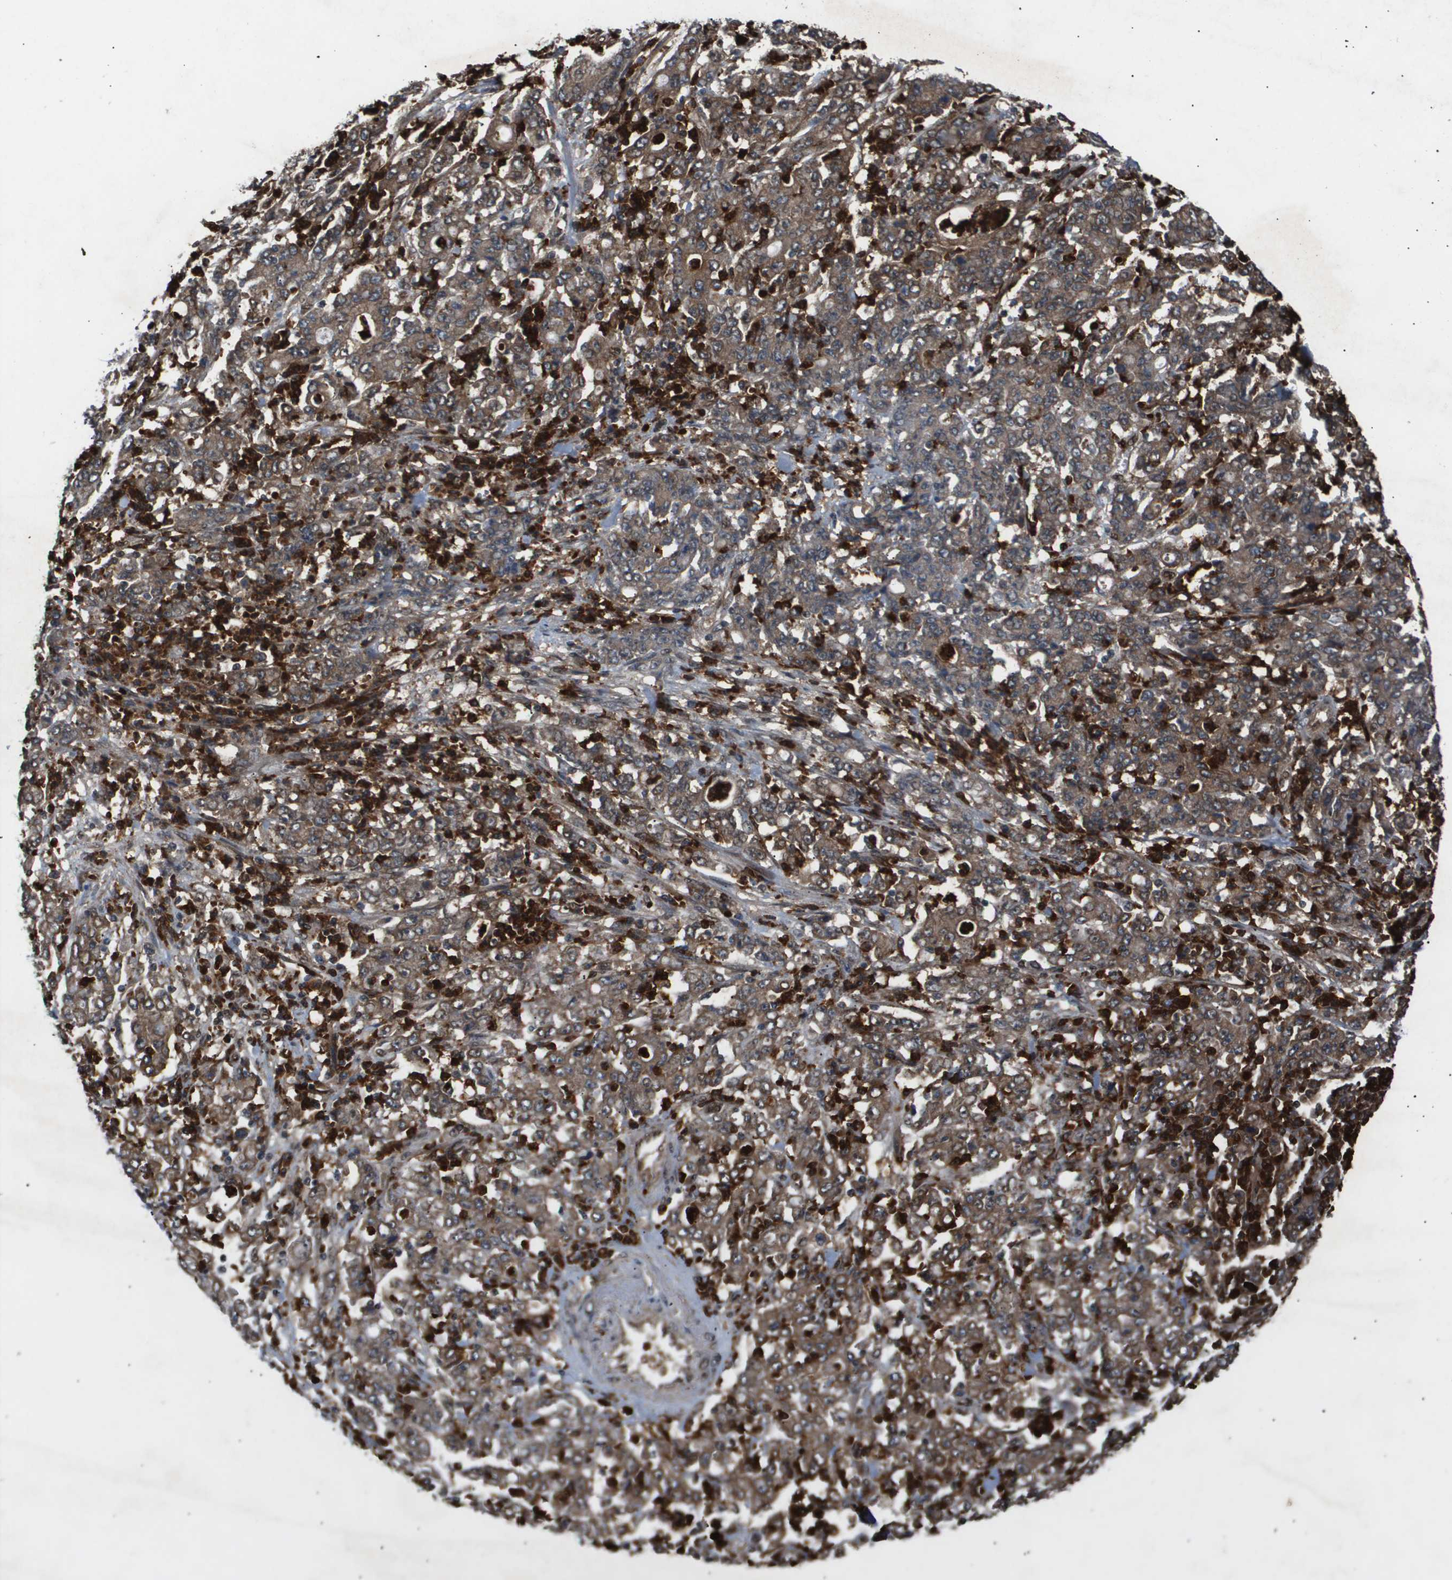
{"staining": {"intensity": "moderate", "quantity": ">75%", "location": "cytoplasmic/membranous"}, "tissue": "stomach cancer", "cell_type": "Tumor cells", "image_type": "cancer", "snomed": [{"axis": "morphology", "description": "Adenocarcinoma, NOS"}, {"axis": "topography", "description": "Stomach, lower"}], "caption": "Human adenocarcinoma (stomach) stained for a protein (brown) reveals moderate cytoplasmic/membranous positive positivity in approximately >75% of tumor cells.", "gene": "ERG", "patient": {"sex": "female", "age": 71}}